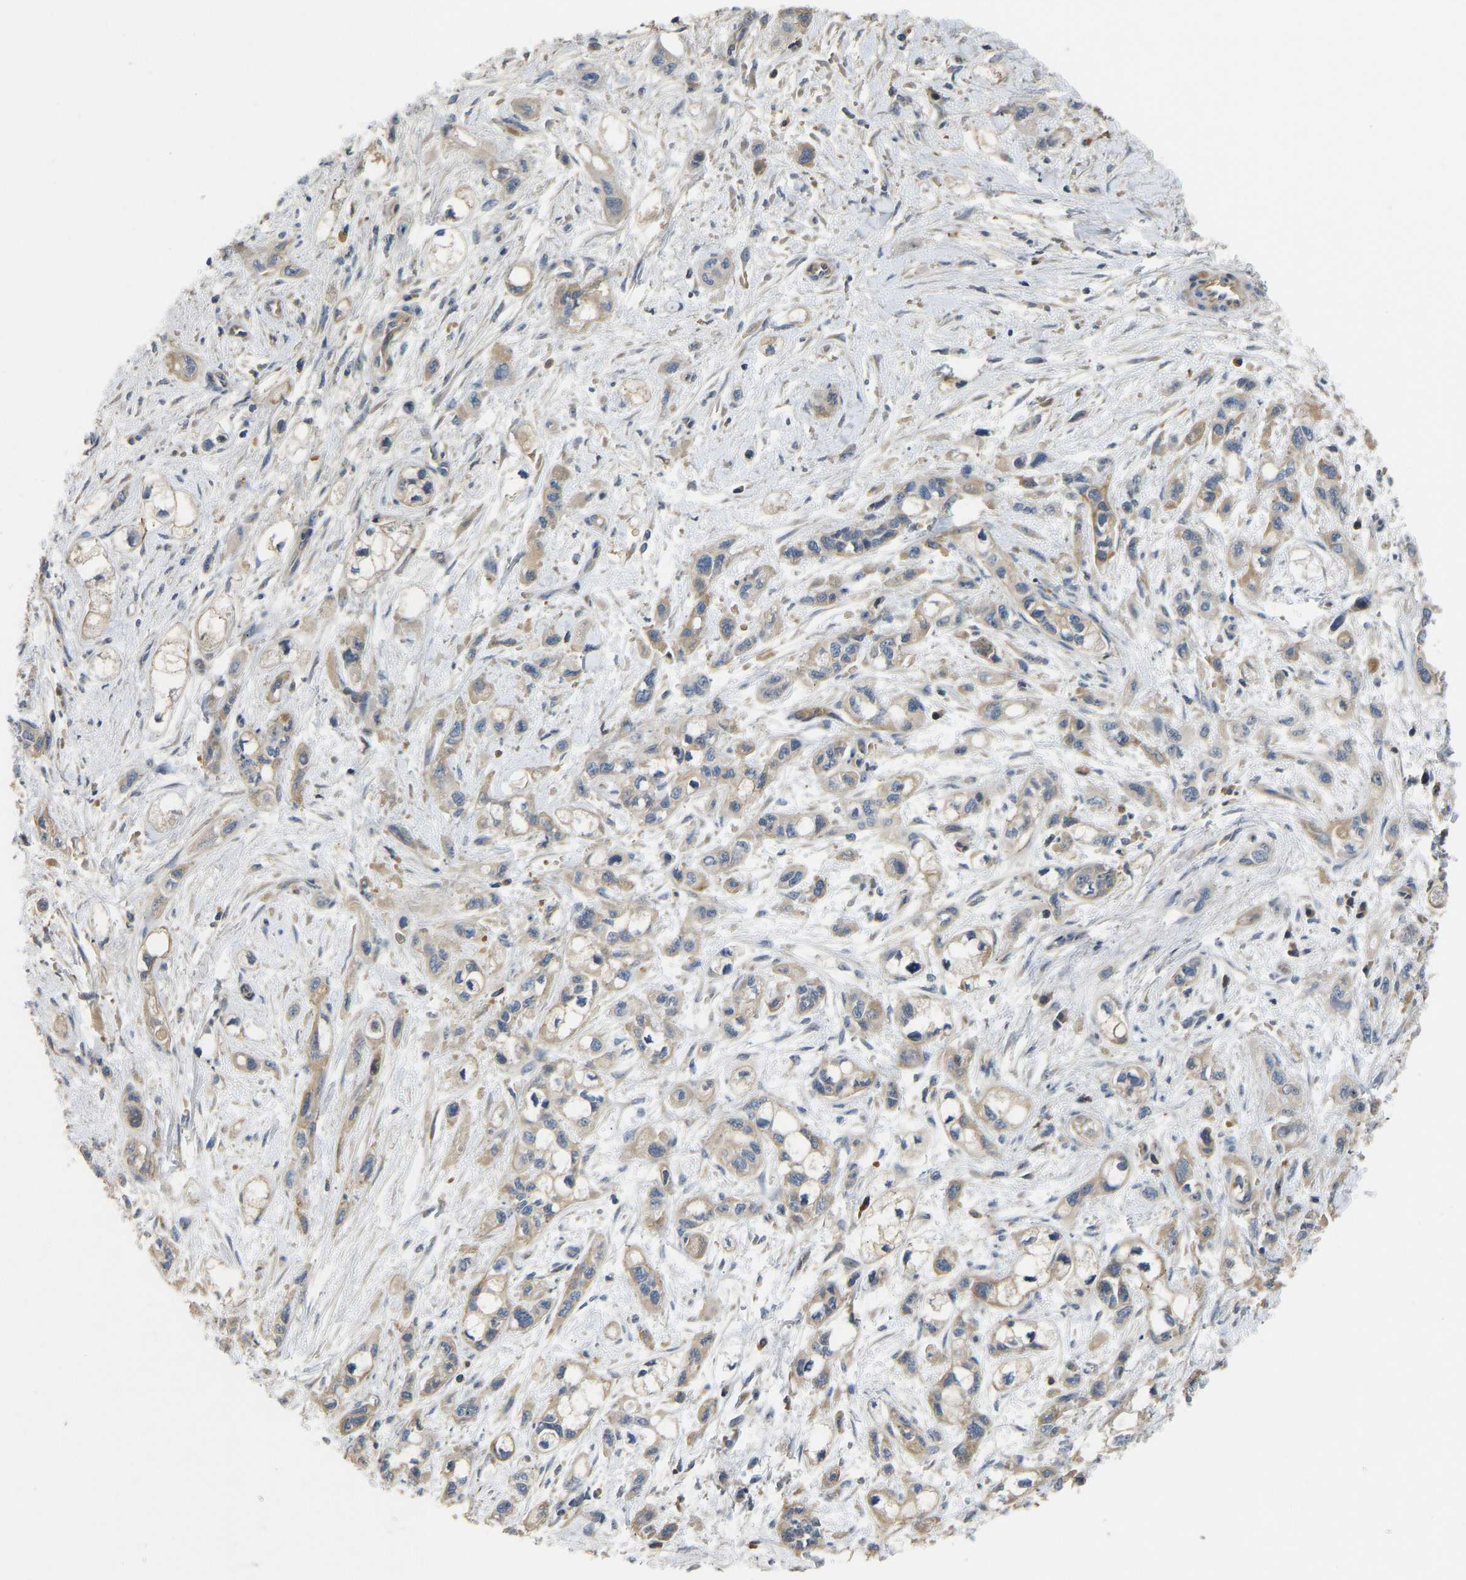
{"staining": {"intensity": "weak", "quantity": "25%-75%", "location": "cytoplasmic/membranous"}, "tissue": "pancreatic cancer", "cell_type": "Tumor cells", "image_type": "cancer", "snomed": [{"axis": "morphology", "description": "Adenocarcinoma, NOS"}, {"axis": "topography", "description": "Pancreas"}], "caption": "DAB immunohistochemical staining of pancreatic adenocarcinoma shows weak cytoplasmic/membranous protein expression in about 25%-75% of tumor cells.", "gene": "VCPKMT", "patient": {"sex": "male", "age": 74}}